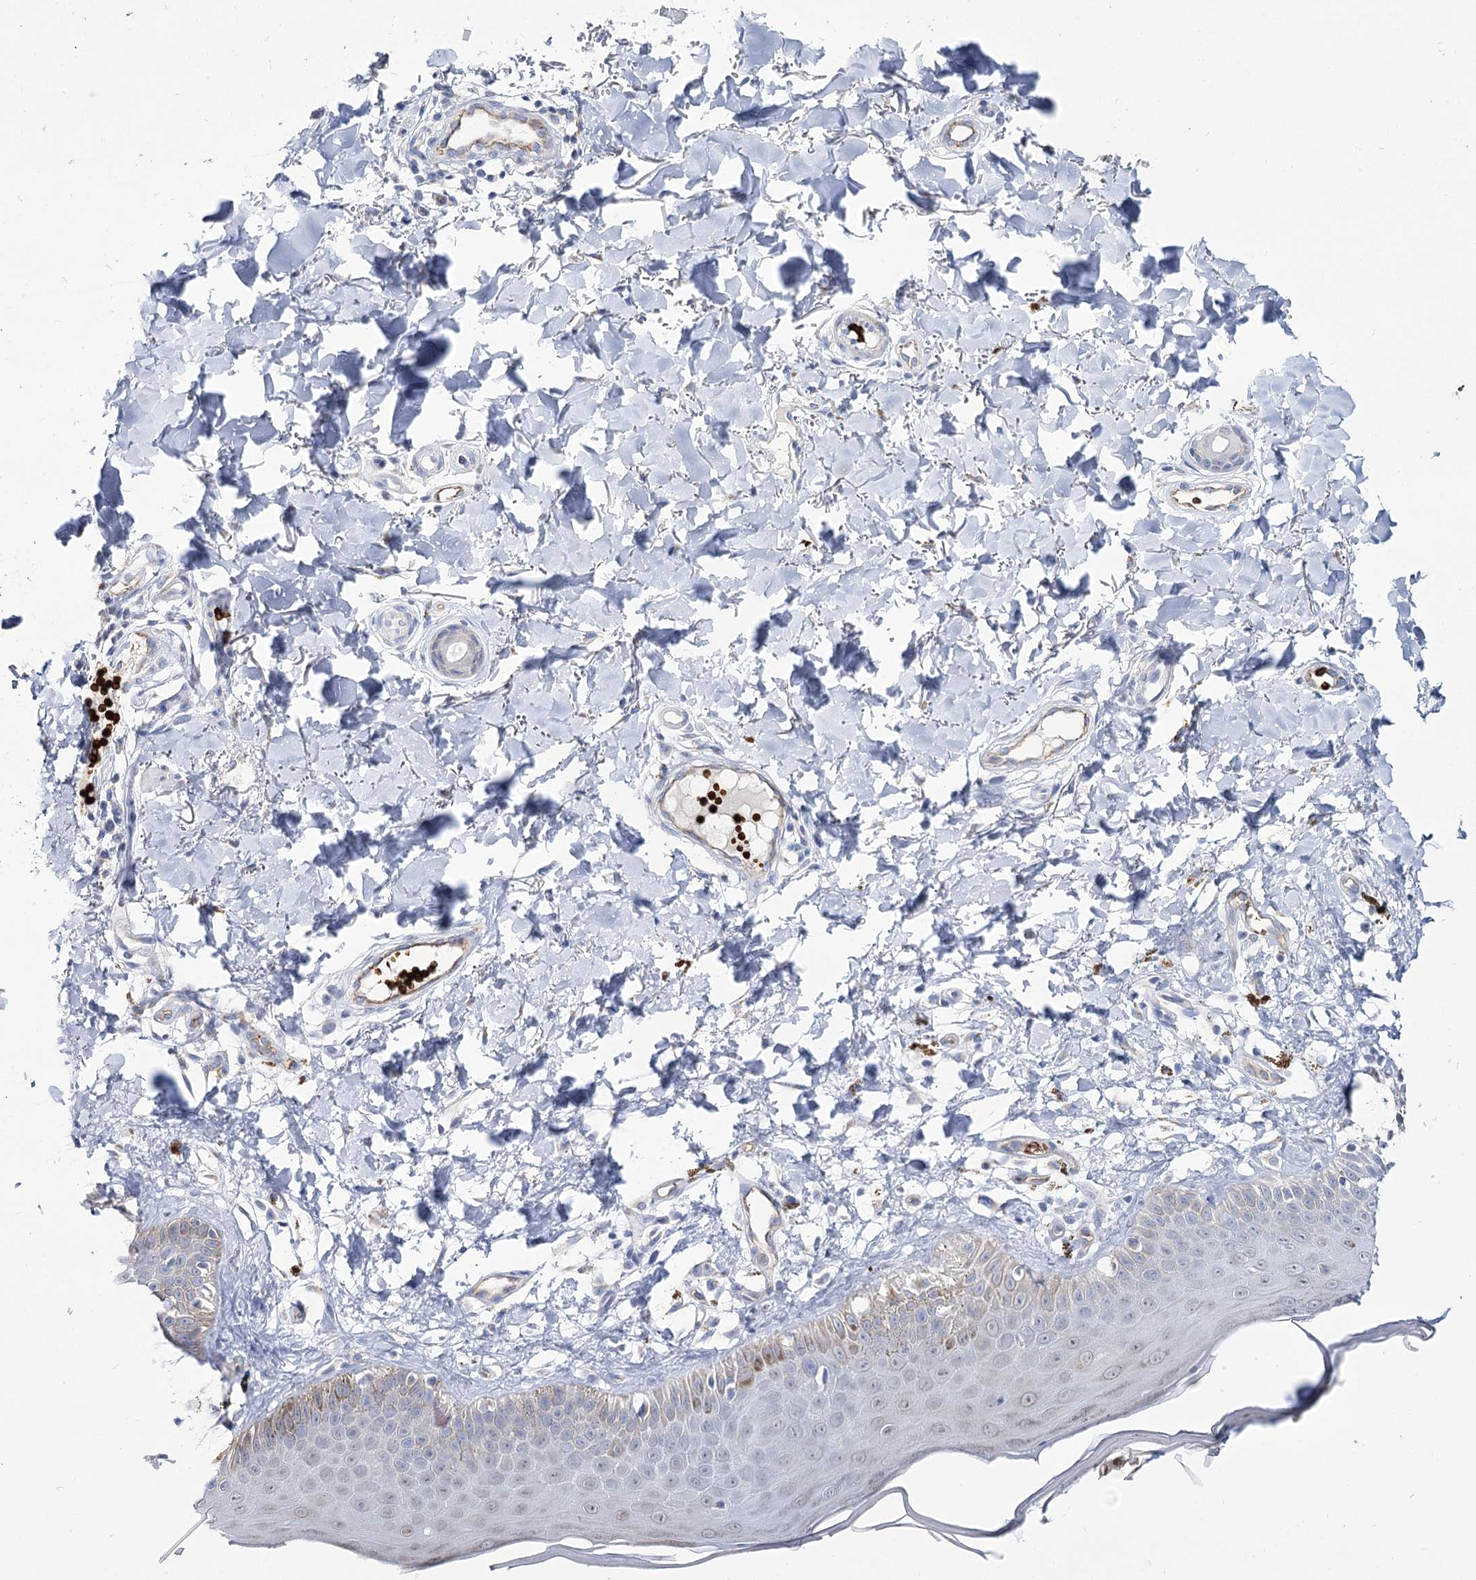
{"staining": {"intensity": "negative", "quantity": "none", "location": "none"}, "tissue": "skin", "cell_type": "Fibroblasts", "image_type": "normal", "snomed": [{"axis": "morphology", "description": "Normal tissue, NOS"}, {"axis": "topography", "description": "Skin"}], "caption": "The immunohistochemistry photomicrograph has no significant positivity in fibroblasts of skin.", "gene": "GBF1", "patient": {"sex": "male", "age": 52}}